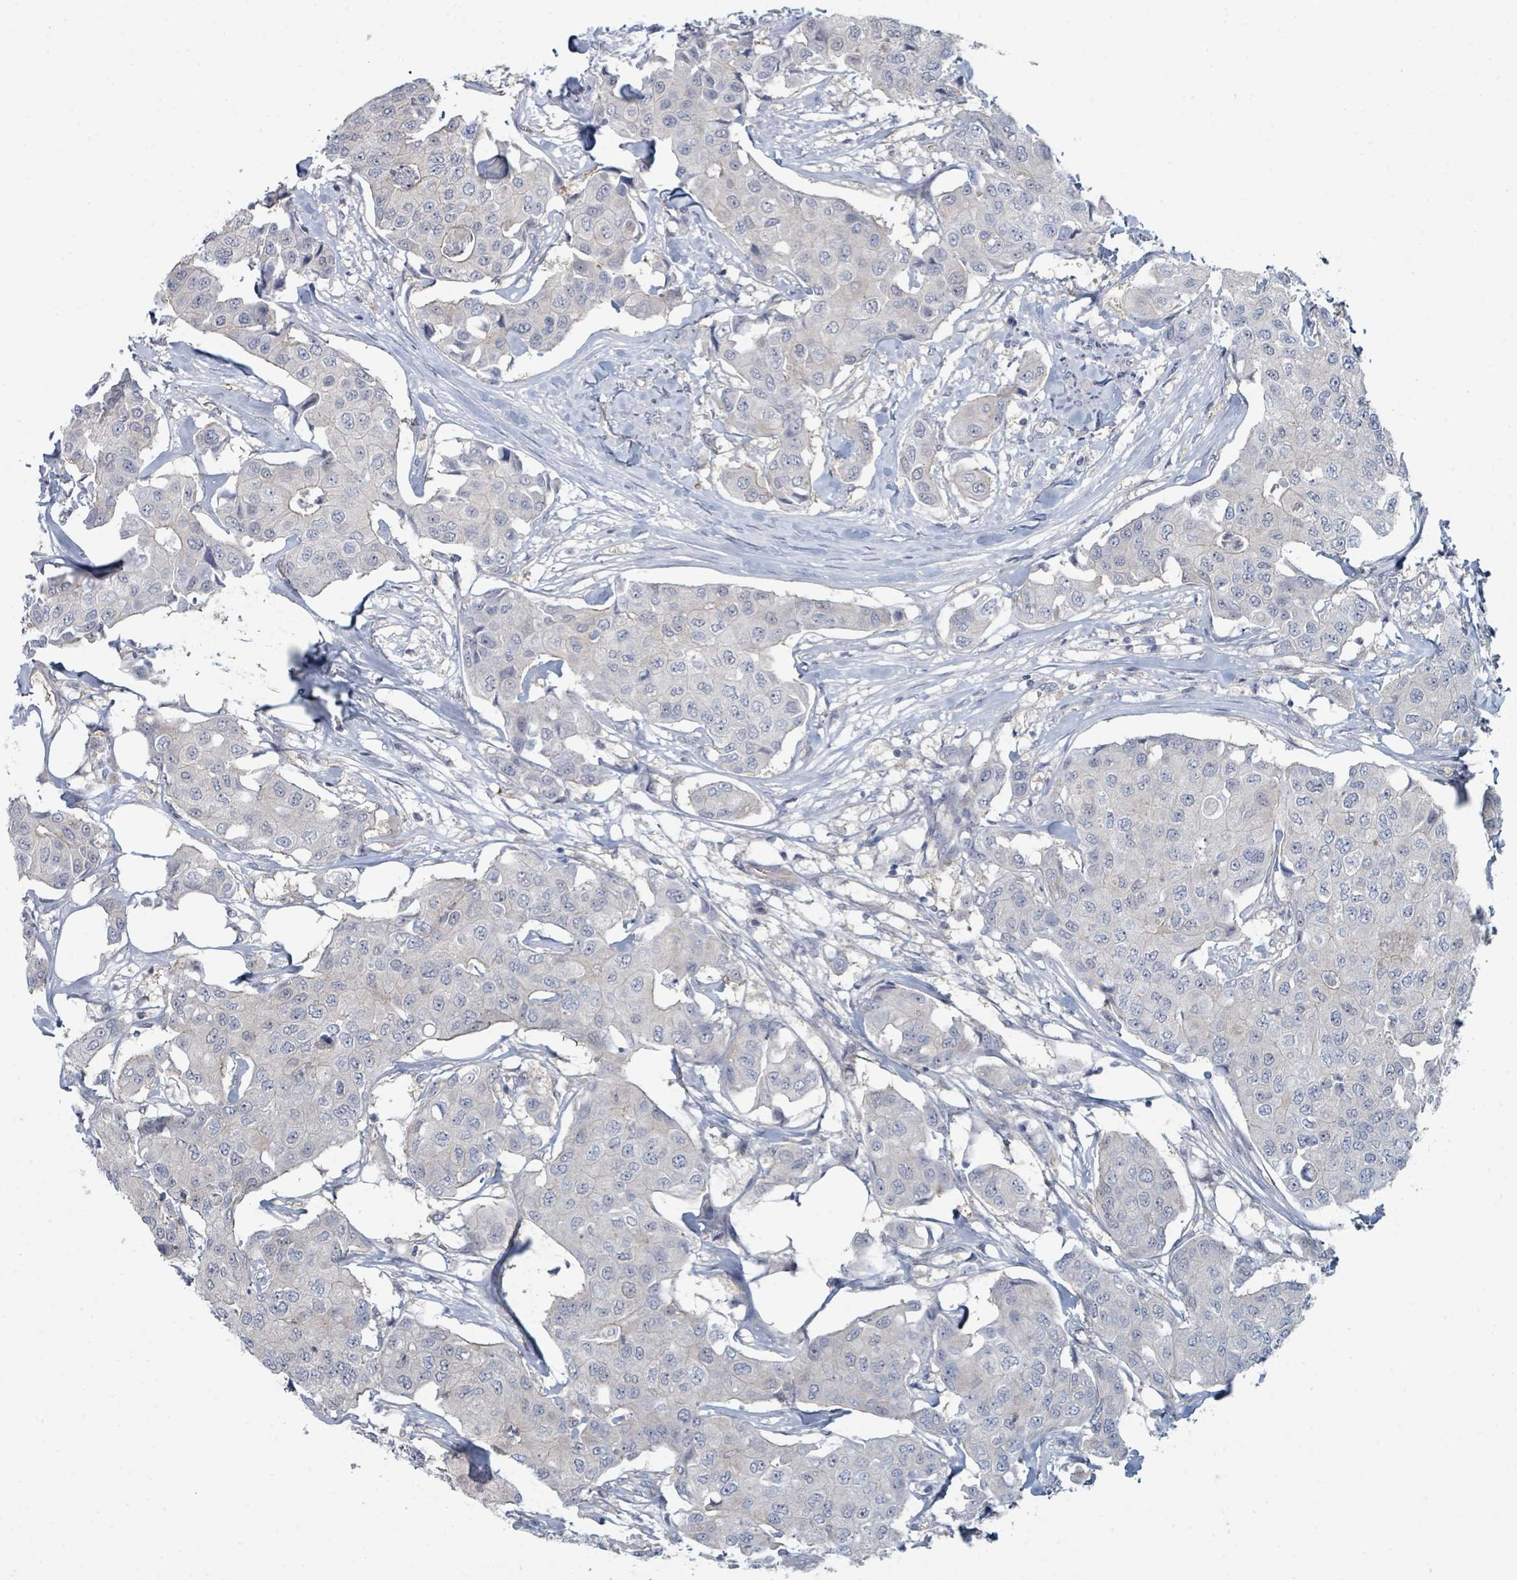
{"staining": {"intensity": "negative", "quantity": "none", "location": "none"}, "tissue": "breast cancer", "cell_type": "Tumor cells", "image_type": "cancer", "snomed": [{"axis": "morphology", "description": "Duct carcinoma"}, {"axis": "topography", "description": "Breast"}, {"axis": "topography", "description": "Lymph node"}], "caption": "This is an immunohistochemistry photomicrograph of breast infiltrating ductal carcinoma. There is no expression in tumor cells.", "gene": "SLC25A45", "patient": {"sex": "female", "age": 80}}